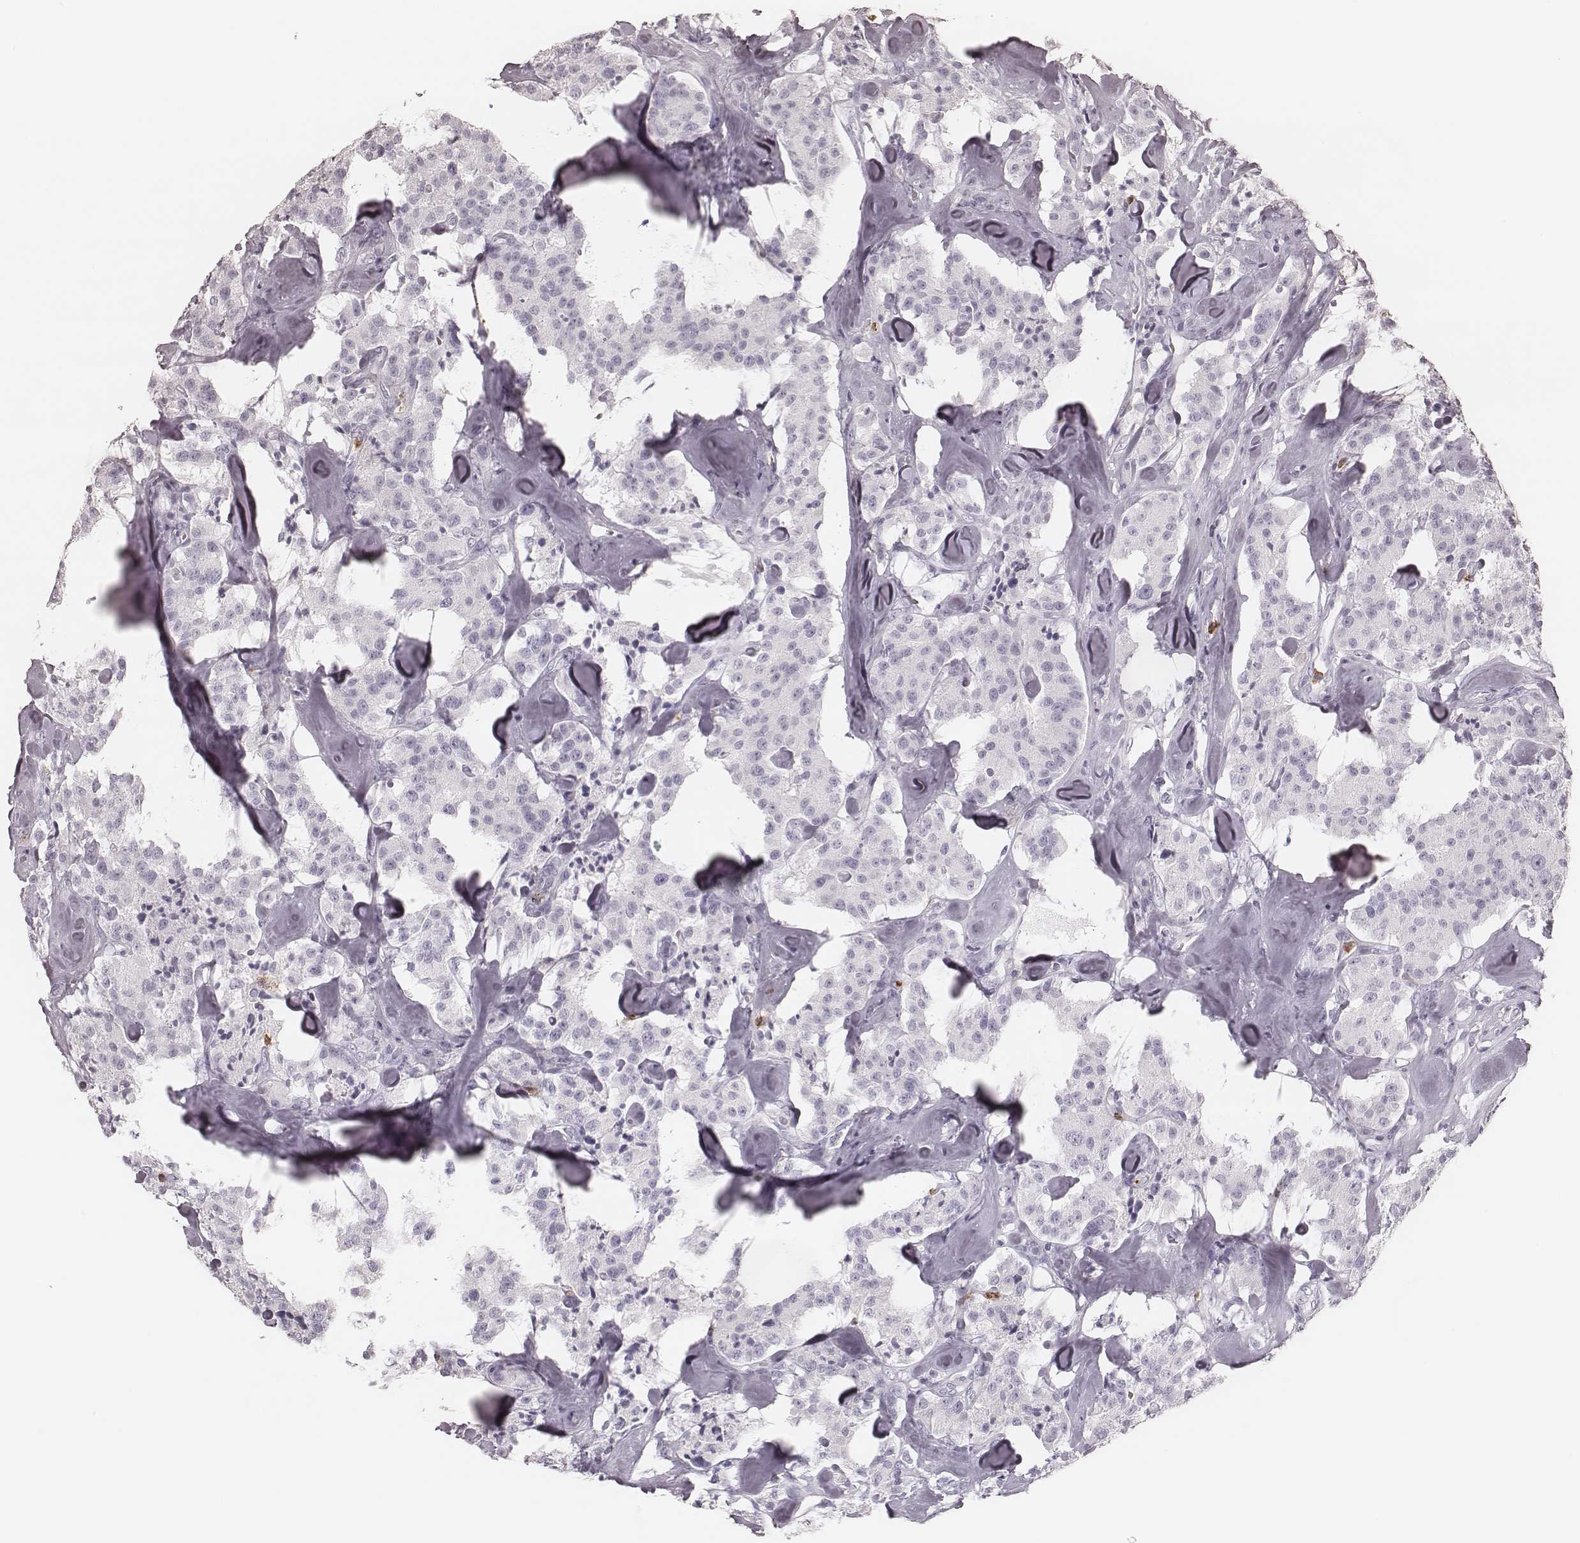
{"staining": {"intensity": "negative", "quantity": "none", "location": "none"}, "tissue": "carcinoid", "cell_type": "Tumor cells", "image_type": "cancer", "snomed": [{"axis": "morphology", "description": "Carcinoid, malignant, NOS"}, {"axis": "topography", "description": "Pancreas"}], "caption": "Tumor cells show no significant positivity in carcinoid.", "gene": "ELANE", "patient": {"sex": "male", "age": 41}}